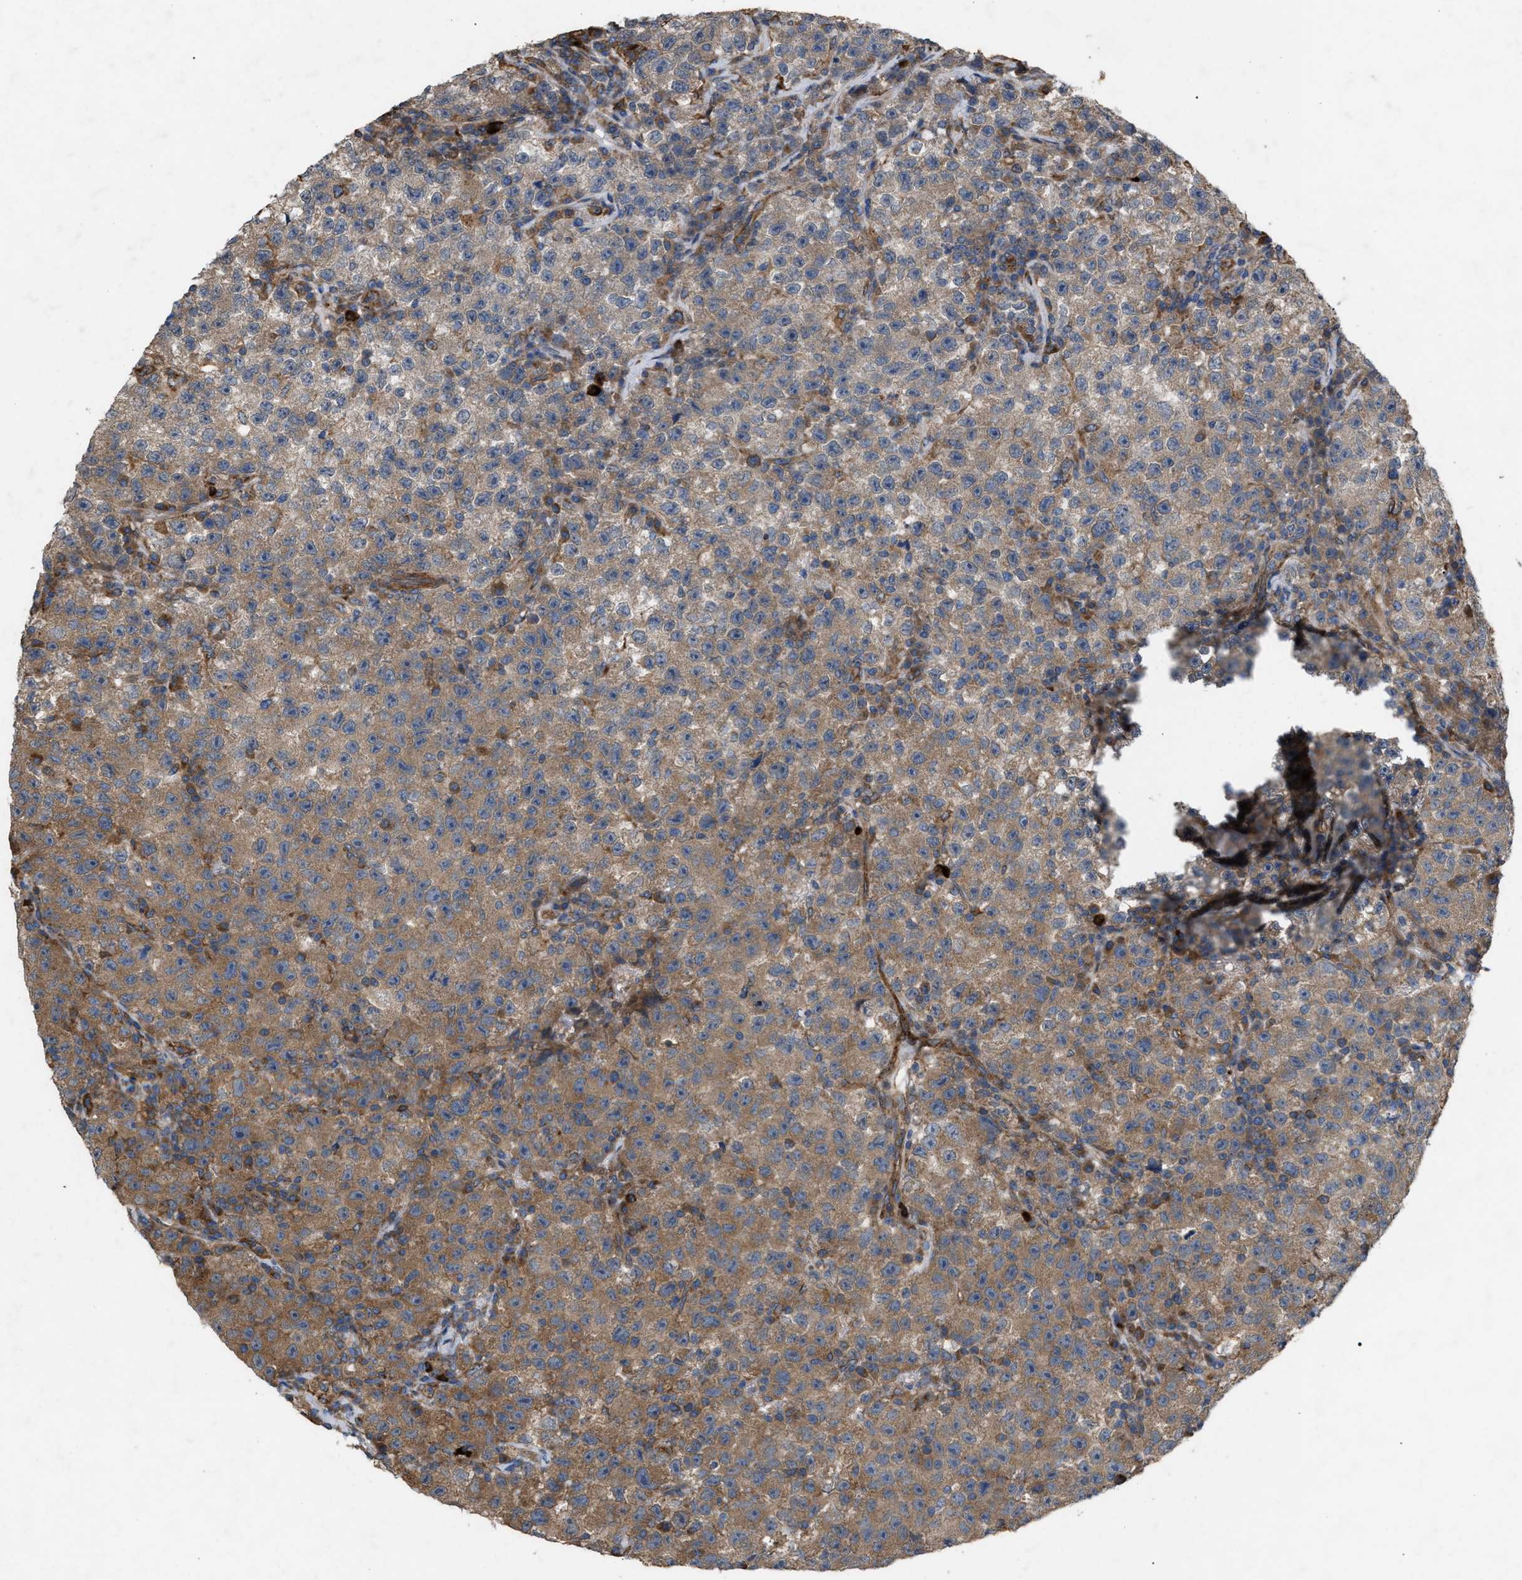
{"staining": {"intensity": "moderate", "quantity": ">75%", "location": "cytoplasmic/membranous"}, "tissue": "testis cancer", "cell_type": "Tumor cells", "image_type": "cancer", "snomed": [{"axis": "morphology", "description": "Seminoma, NOS"}, {"axis": "topography", "description": "Testis"}], "caption": "Testis seminoma stained with DAB (3,3'-diaminobenzidine) immunohistochemistry (IHC) shows medium levels of moderate cytoplasmic/membranous positivity in about >75% of tumor cells.", "gene": "GCC1", "patient": {"sex": "male", "age": 22}}